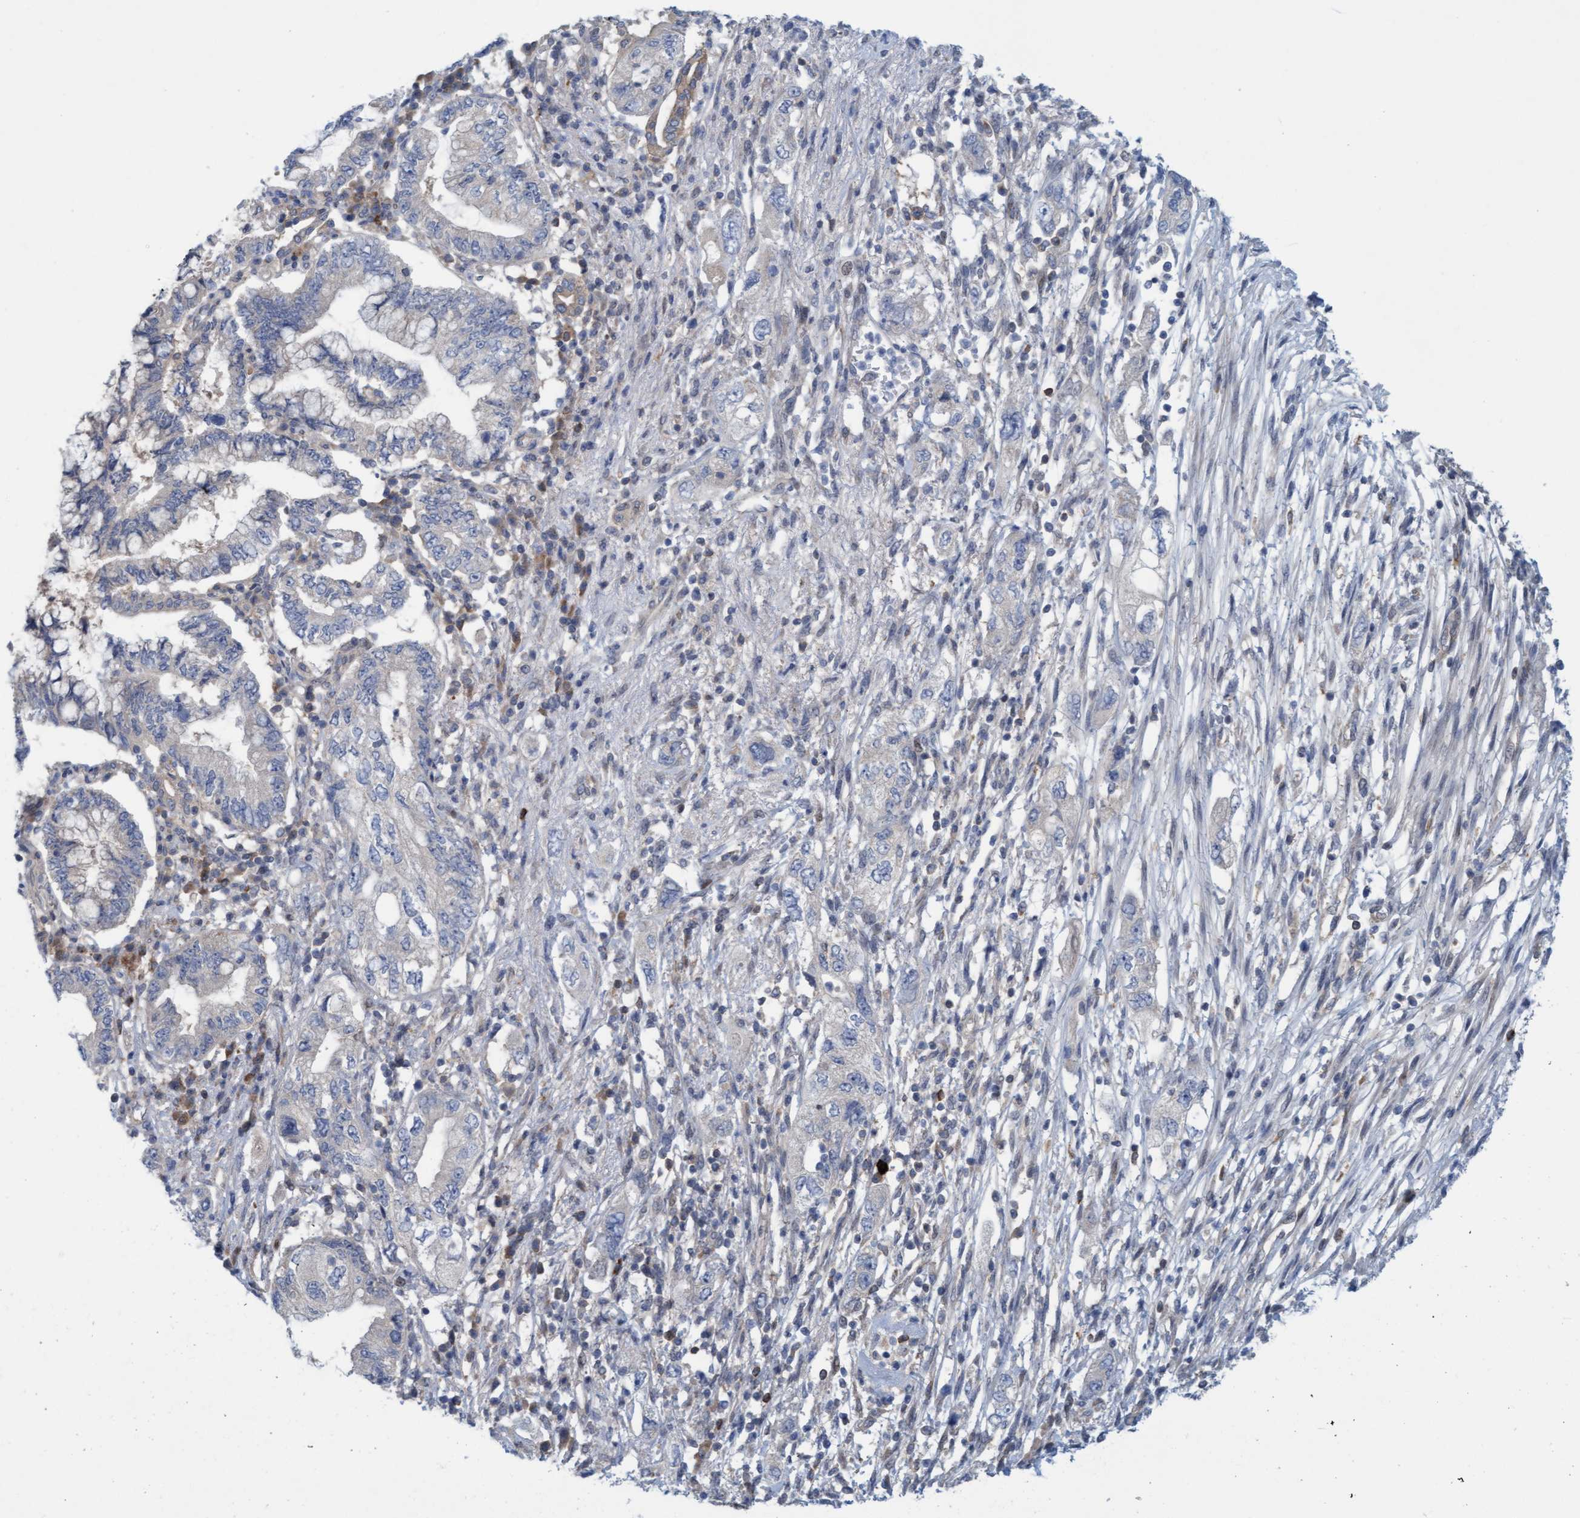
{"staining": {"intensity": "negative", "quantity": "none", "location": "none"}, "tissue": "pancreatic cancer", "cell_type": "Tumor cells", "image_type": "cancer", "snomed": [{"axis": "morphology", "description": "Adenocarcinoma, NOS"}, {"axis": "topography", "description": "Pancreas"}], "caption": "The micrograph reveals no staining of tumor cells in adenocarcinoma (pancreatic). (DAB (3,3'-diaminobenzidine) immunohistochemistry with hematoxylin counter stain).", "gene": "KLHL25", "patient": {"sex": "female", "age": 73}}